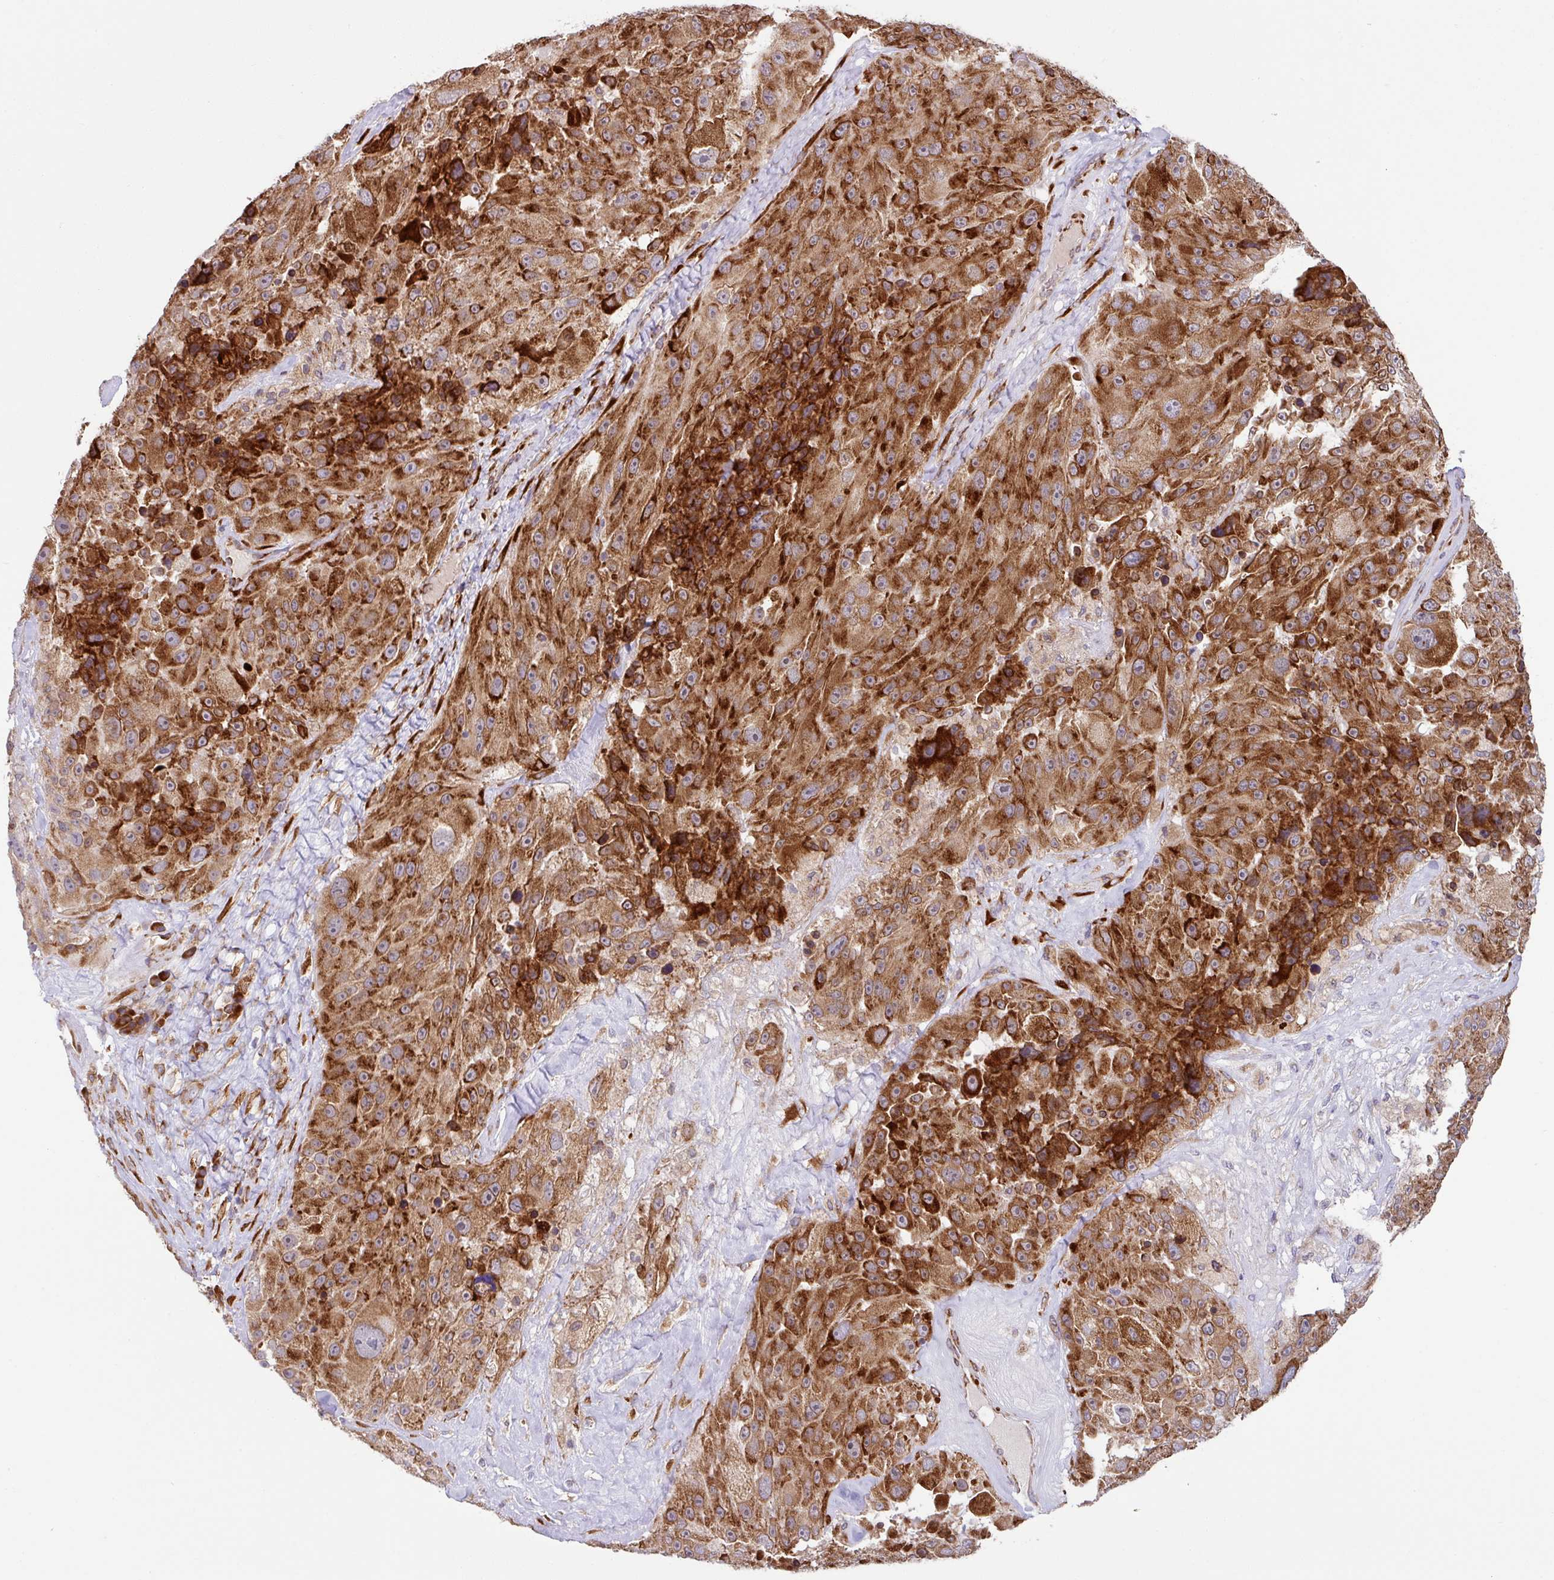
{"staining": {"intensity": "strong", "quantity": ">75%", "location": "cytoplasmic/membranous"}, "tissue": "melanoma", "cell_type": "Tumor cells", "image_type": "cancer", "snomed": [{"axis": "morphology", "description": "Malignant melanoma, Metastatic site"}, {"axis": "topography", "description": "Lymph node"}], "caption": "Immunohistochemical staining of human malignant melanoma (metastatic site) shows high levels of strong cytoplasmic/membranous positivity in approximately >75% of tumor cells.", "gene": "SLC39A7", "patient": {"sex": "male", "age": 62}}